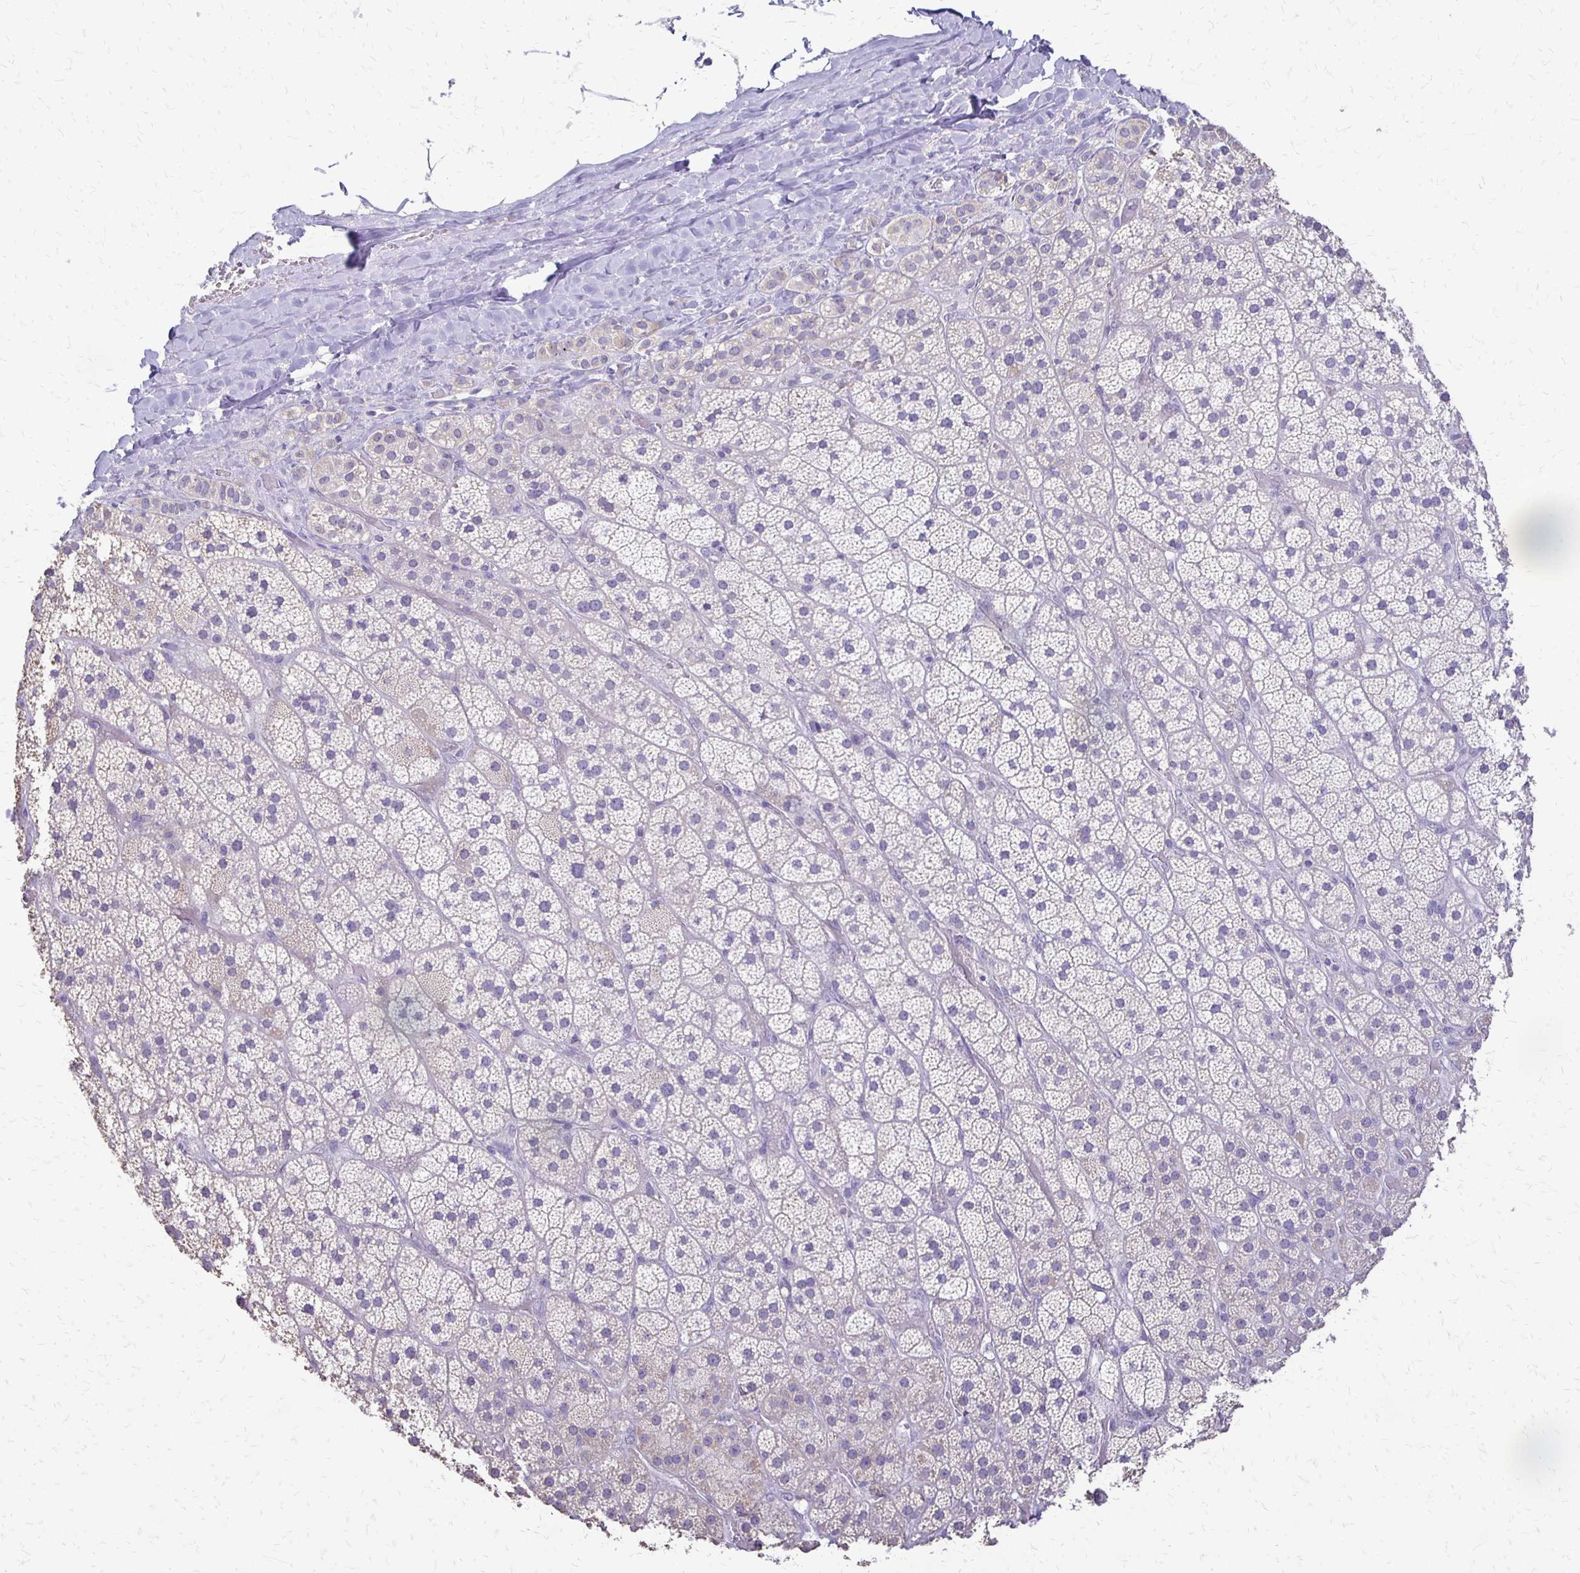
{"staining": {"intensity": "weak", "quantity": "<25%", "location": "cytoplasmic/membranous"}, "tissue": "adrenal gland", "cell_type": "Glandular cells", "image_type": "normal", "snomed": [{"axis": "morphology", "description": "Normal tissue, NOS"}, {"axis": "topography", "description": "Adrenal gland"}], "caption": "This is a photomicrograph of IHC staining of benign adrenal gland, which shows no staining in glandular cells.", "gene": "ALPG", "patient": {"sex": "male", "age": 57}}